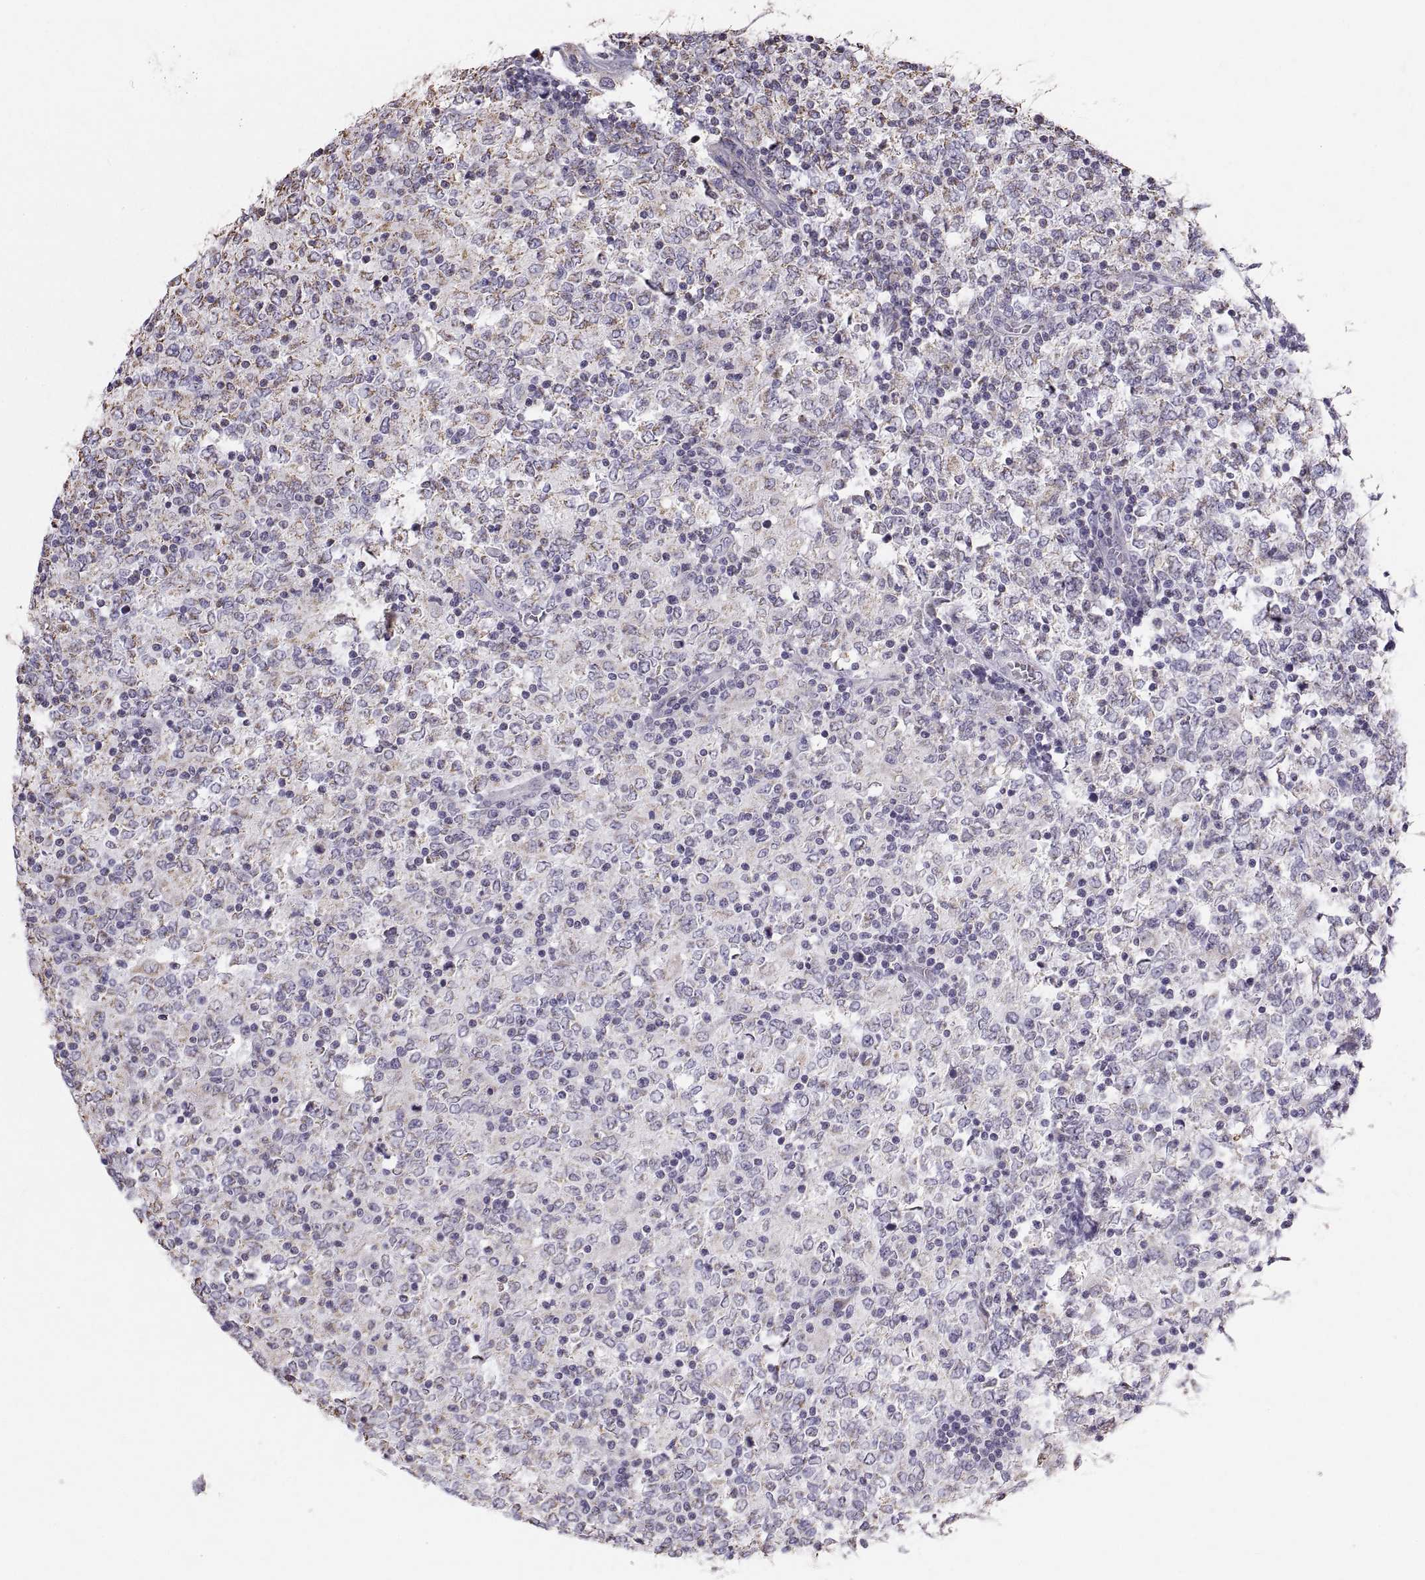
{"staining": {"intensity": "negative", "quantity": "none", "location": "none"}, "tissue": "lymphoma", "cell_type": "Tumor cells", "image_type": "cancer", "snomed": [{"axis": "morphology", "description": "Malignant lymphoma, non-Hodgkin's type, High grade"}, {"axis": "topography", "description": "Lymph node"}], "caption": "An IHC photomicrograph of lymphoma is shown. There is no staining in tumor cells of lymphoma.", "gene": "STMND1", "patient": {"sex": "female", "age": 84}}